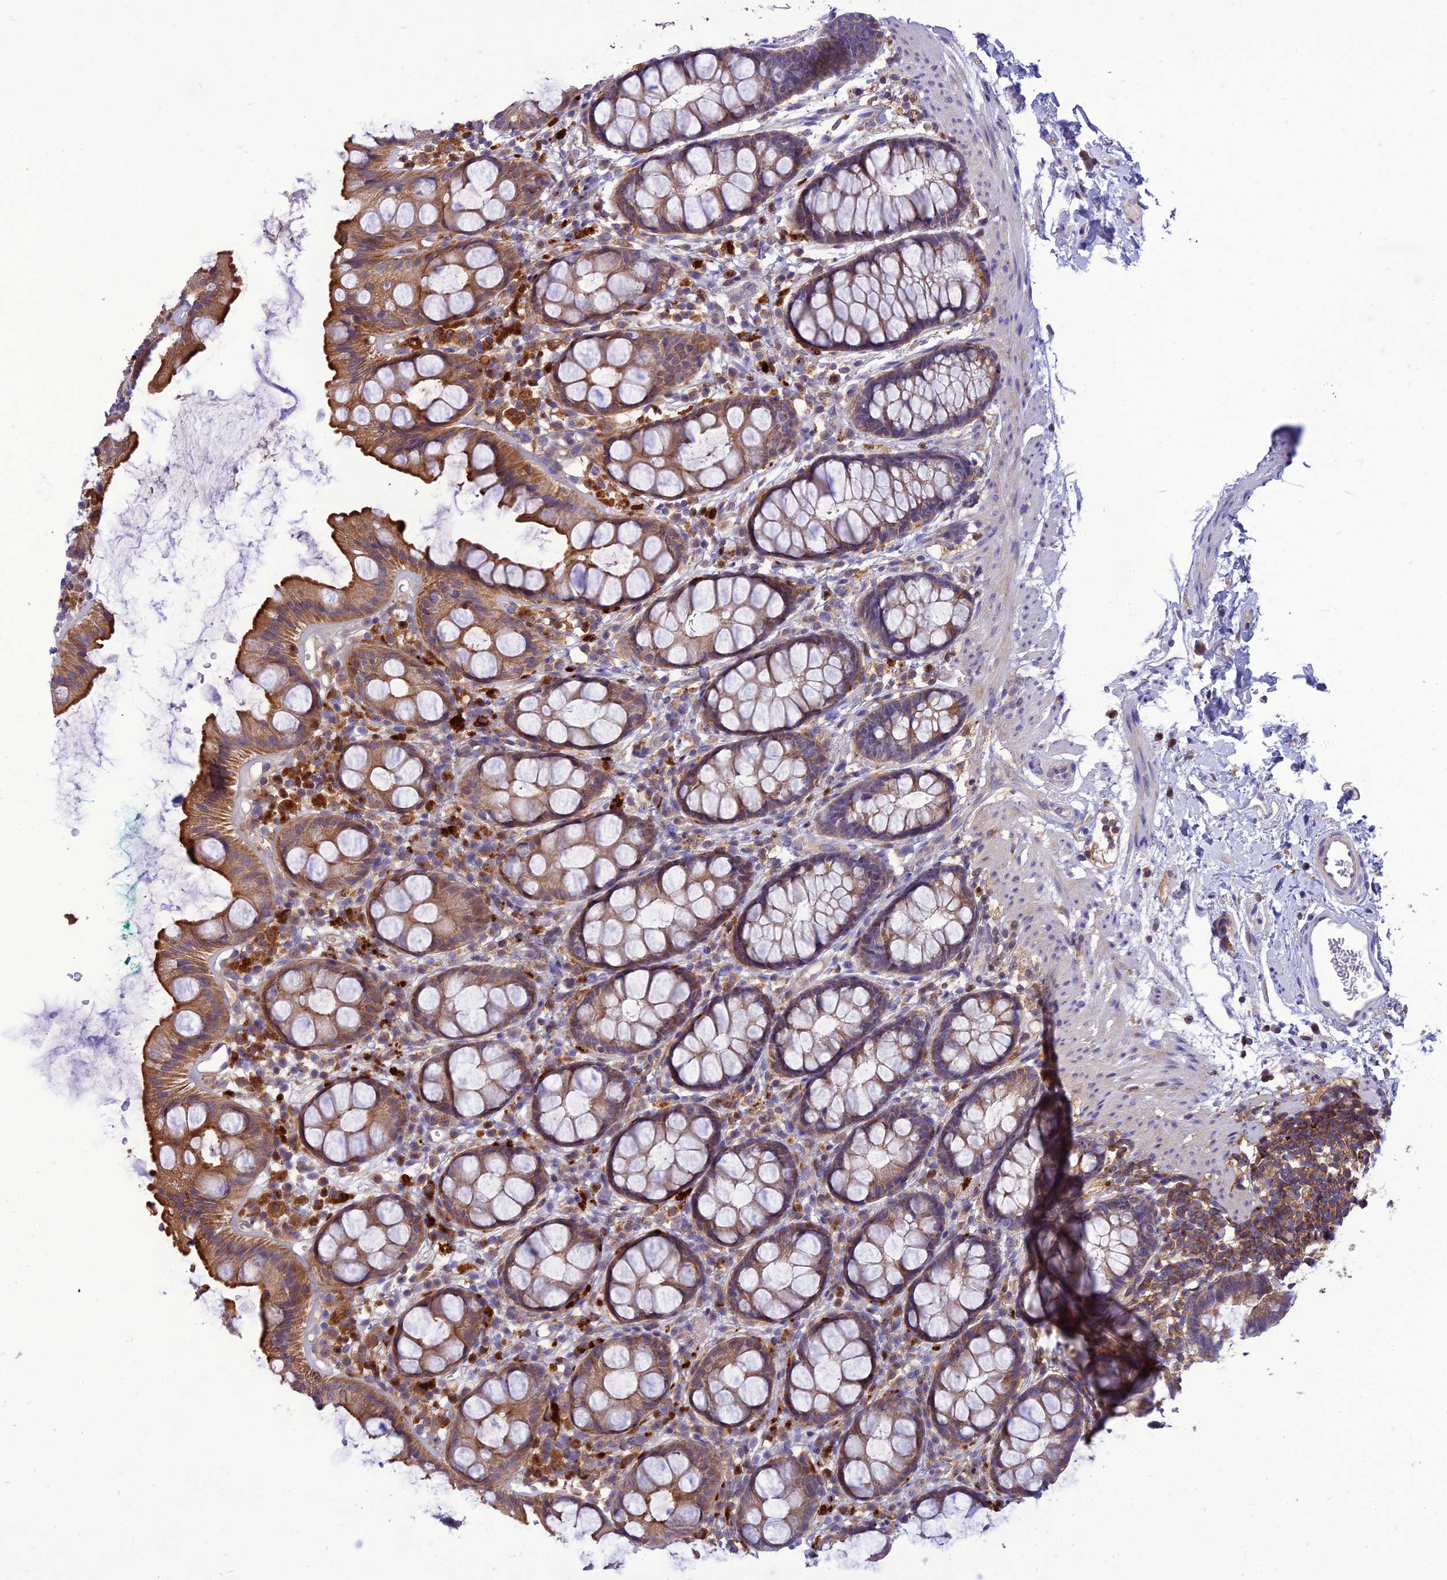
{"staining": {"intensity": "moderate", "quantity": ">75%", "location": "cytoplasmic/membranous"}, "tissue": "rectum", "cell_type": "Glandular cells", "image_type": "normal", "snomed": [{"axis": "morphology", "description": "Normal tissue, NOS"}, {"axis": "topography", "description": "Rectum"}], "caption": "Immunohistochemistry (DAB) staining of normal rectum displays moderate cytoplasmic/membranous protein positivity in approximately >75% of glandular cells. (DAB (3,3'-diaminobenzidine) = brown stain, brightfield microscopy at high magnification).", "gene": "IRAK3", "patient": {"sex": "female", "age": 65}}